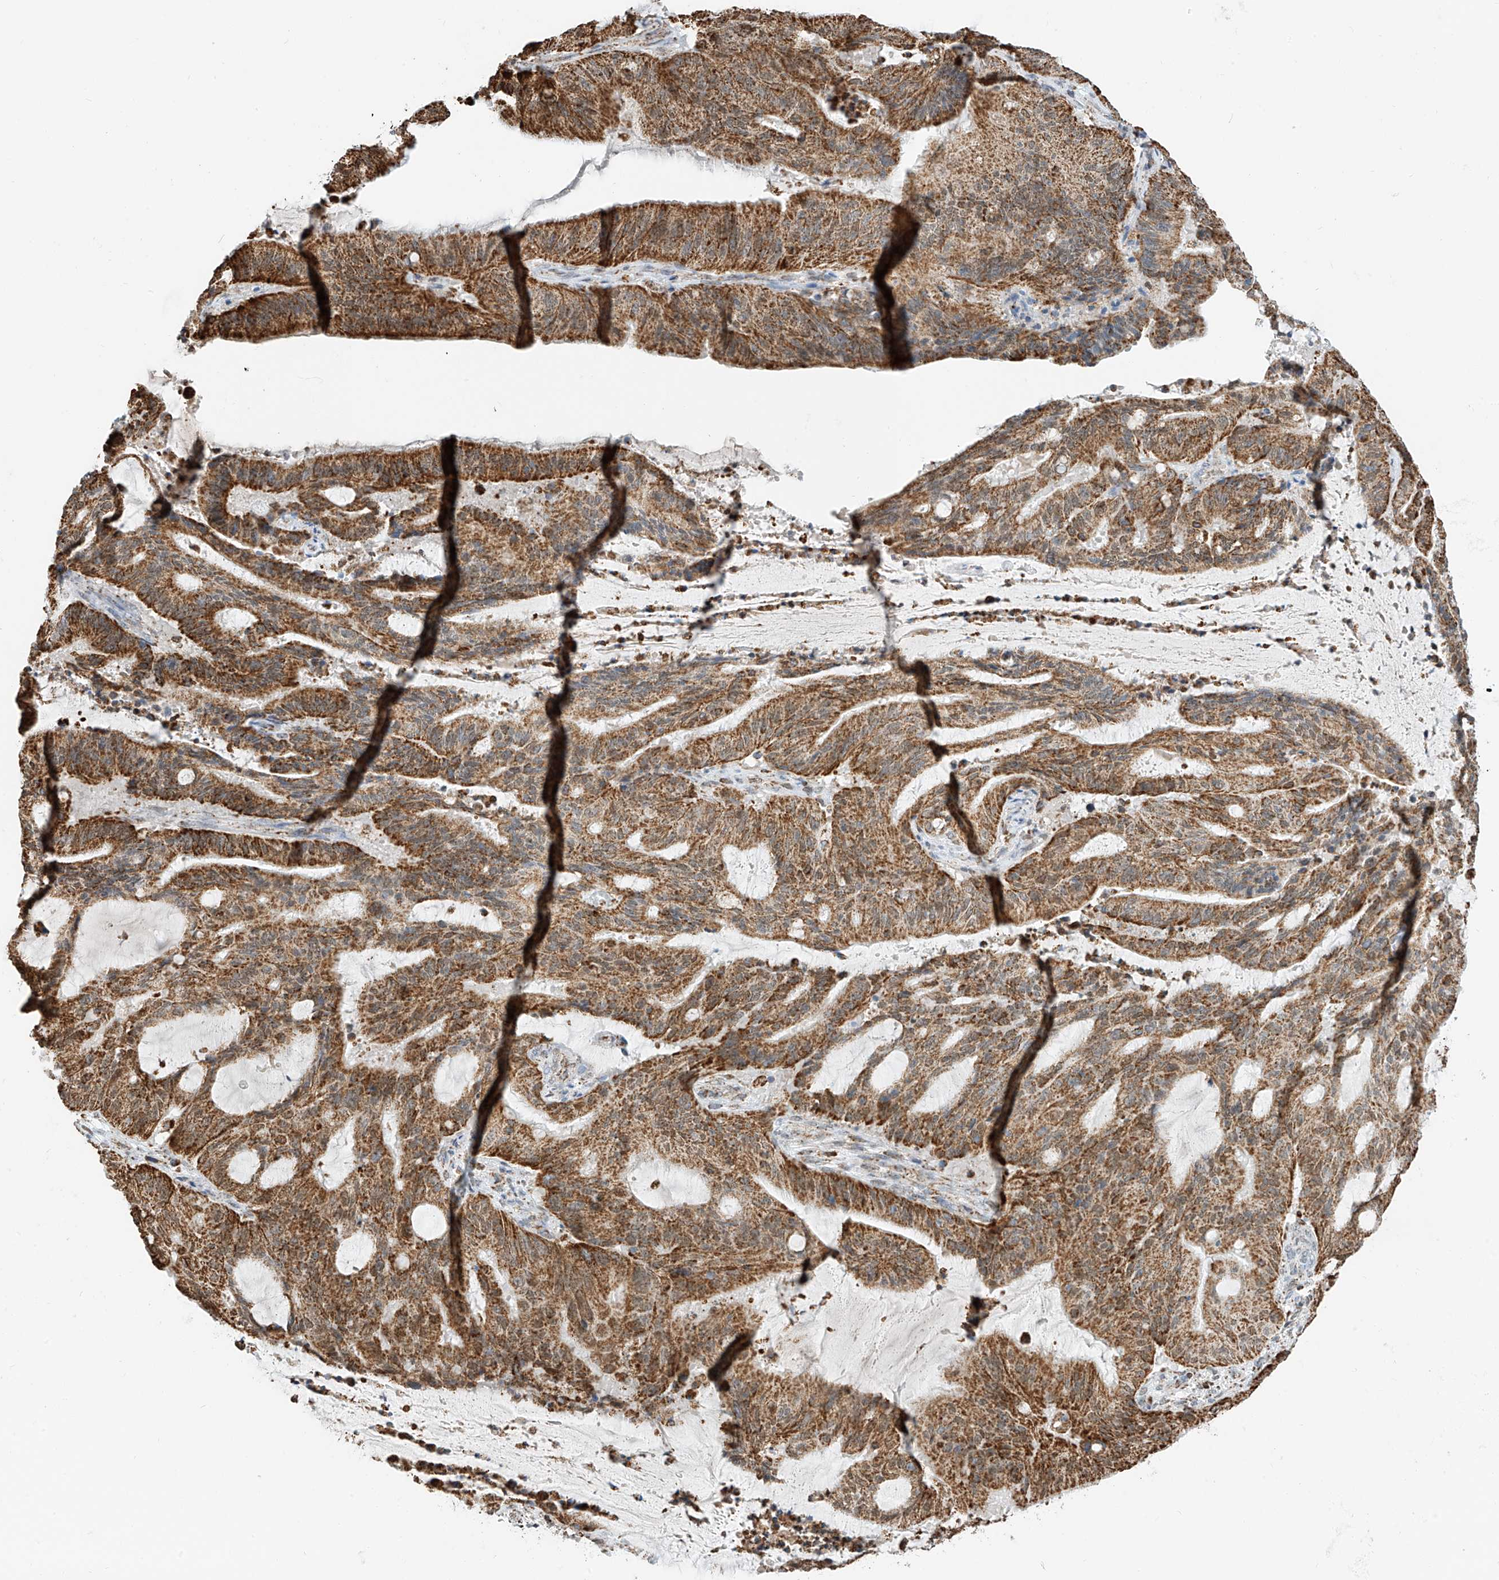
{"staining": {"intensity": "moderate", "quantity": ">75%", "location": "cytoplasmic/membranous"}, "tissue": "liver cancer", "cell_type": "Tumor cells", "image_type": "cancer", "snomed": [{"axis": "morphology", "description": "Normal tissue, NOS"}, {"axis": "morphology", "description": "Cholangiocarcinoma"}, {"axis": "topography", "description": "Liver"}, {"axis": "topography", "description": "Peripheral nerve tissue"}], "caption": "Immunohistochemical staining of human liver cancer (cholangiocarcinoma) exhibits moderate cytoplasmic/membranous protein positivity in approximately >75% of tumor cells.", "gene": "PPA2", "patient": {"sex": "female", "age": 73}}